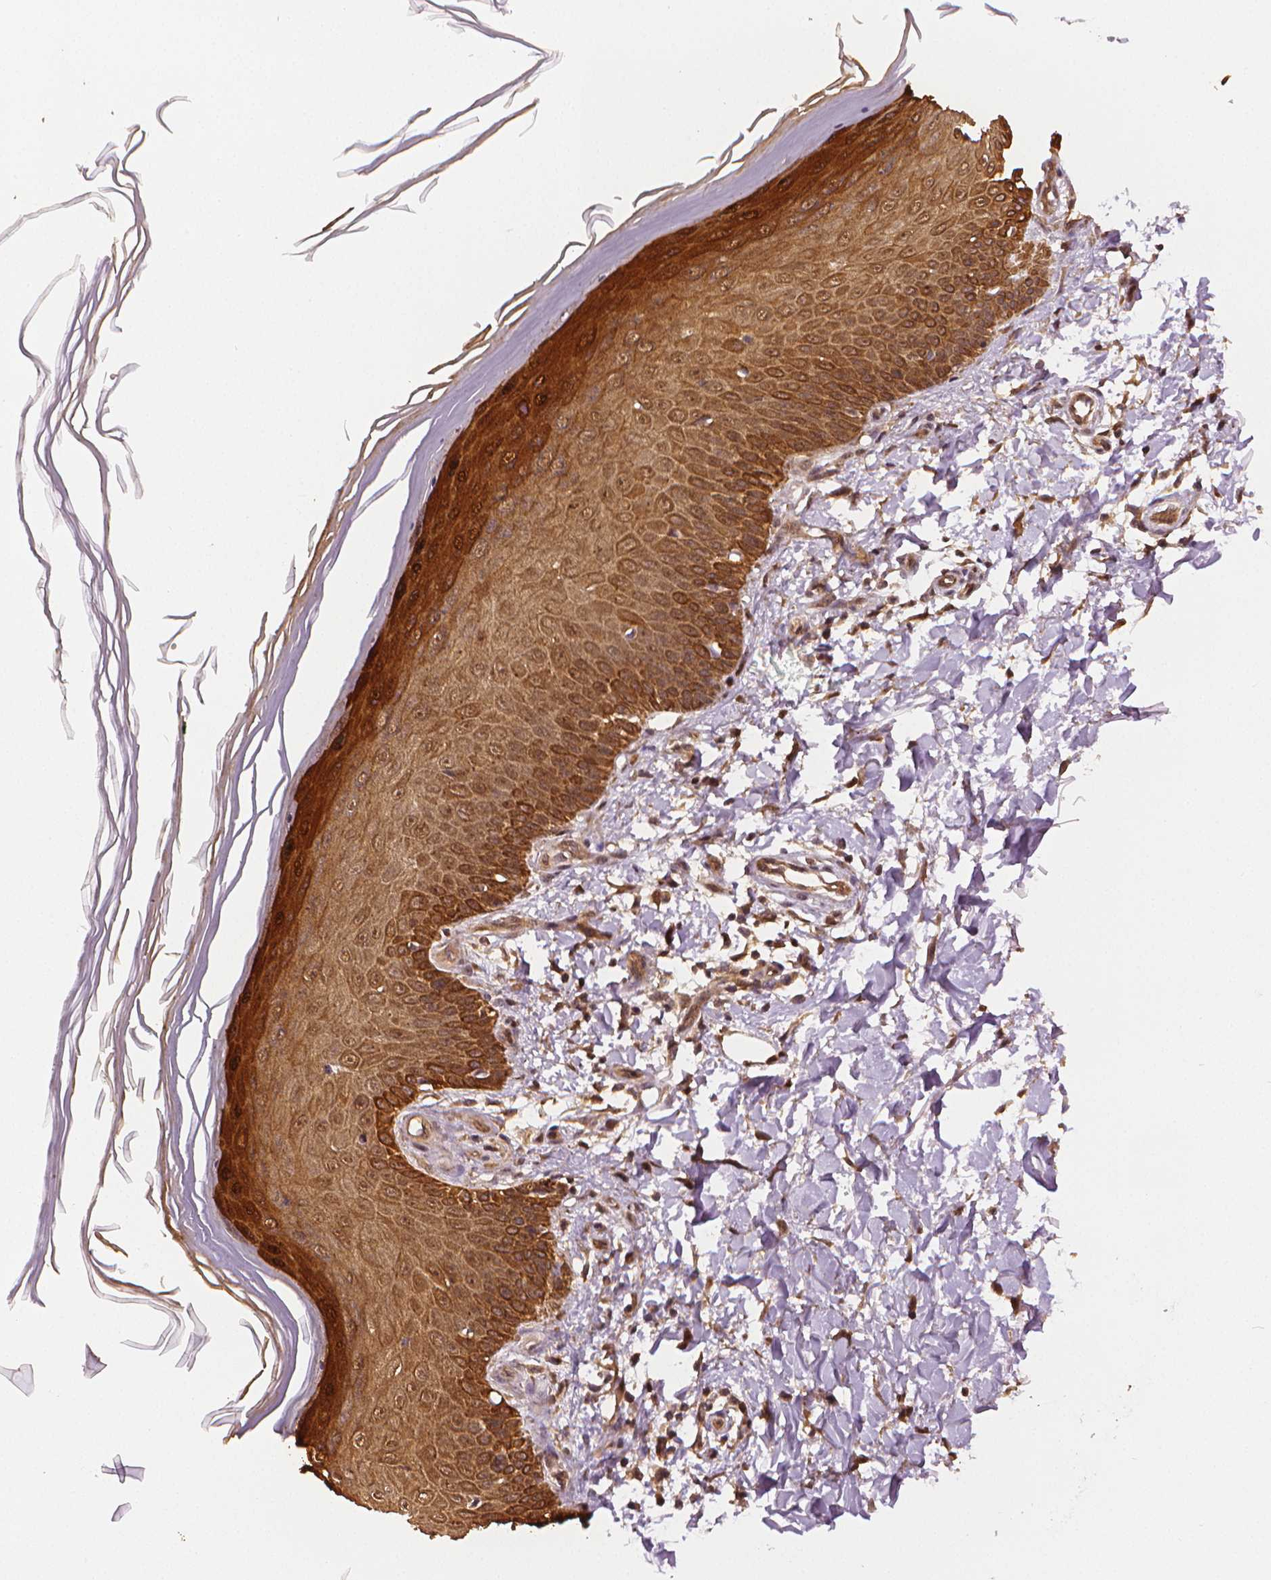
{"staining": {"intensity": "strong", "quantity": ">75%", "location": "cytoplasmic/membranous,nuclear"}, "tissue": "skin", "cell_type": "Fibroblasts", "image_type": "normal", "snomed": [{"axis": "morphology", "description": "Normal tissue, NOS"}, {"axis": "topography", "description": "Skin"}], "caption": "Immunohistochemistry (IHC) micrograph of unremarkable human skin stained for a protein (brown), which displays high levels of strong cytoplasmic/membranous,nuclear positivity in about >75% of fibroblasts.", "gene": "STAT3", "patient": {"sex": "female", "age": 62}}